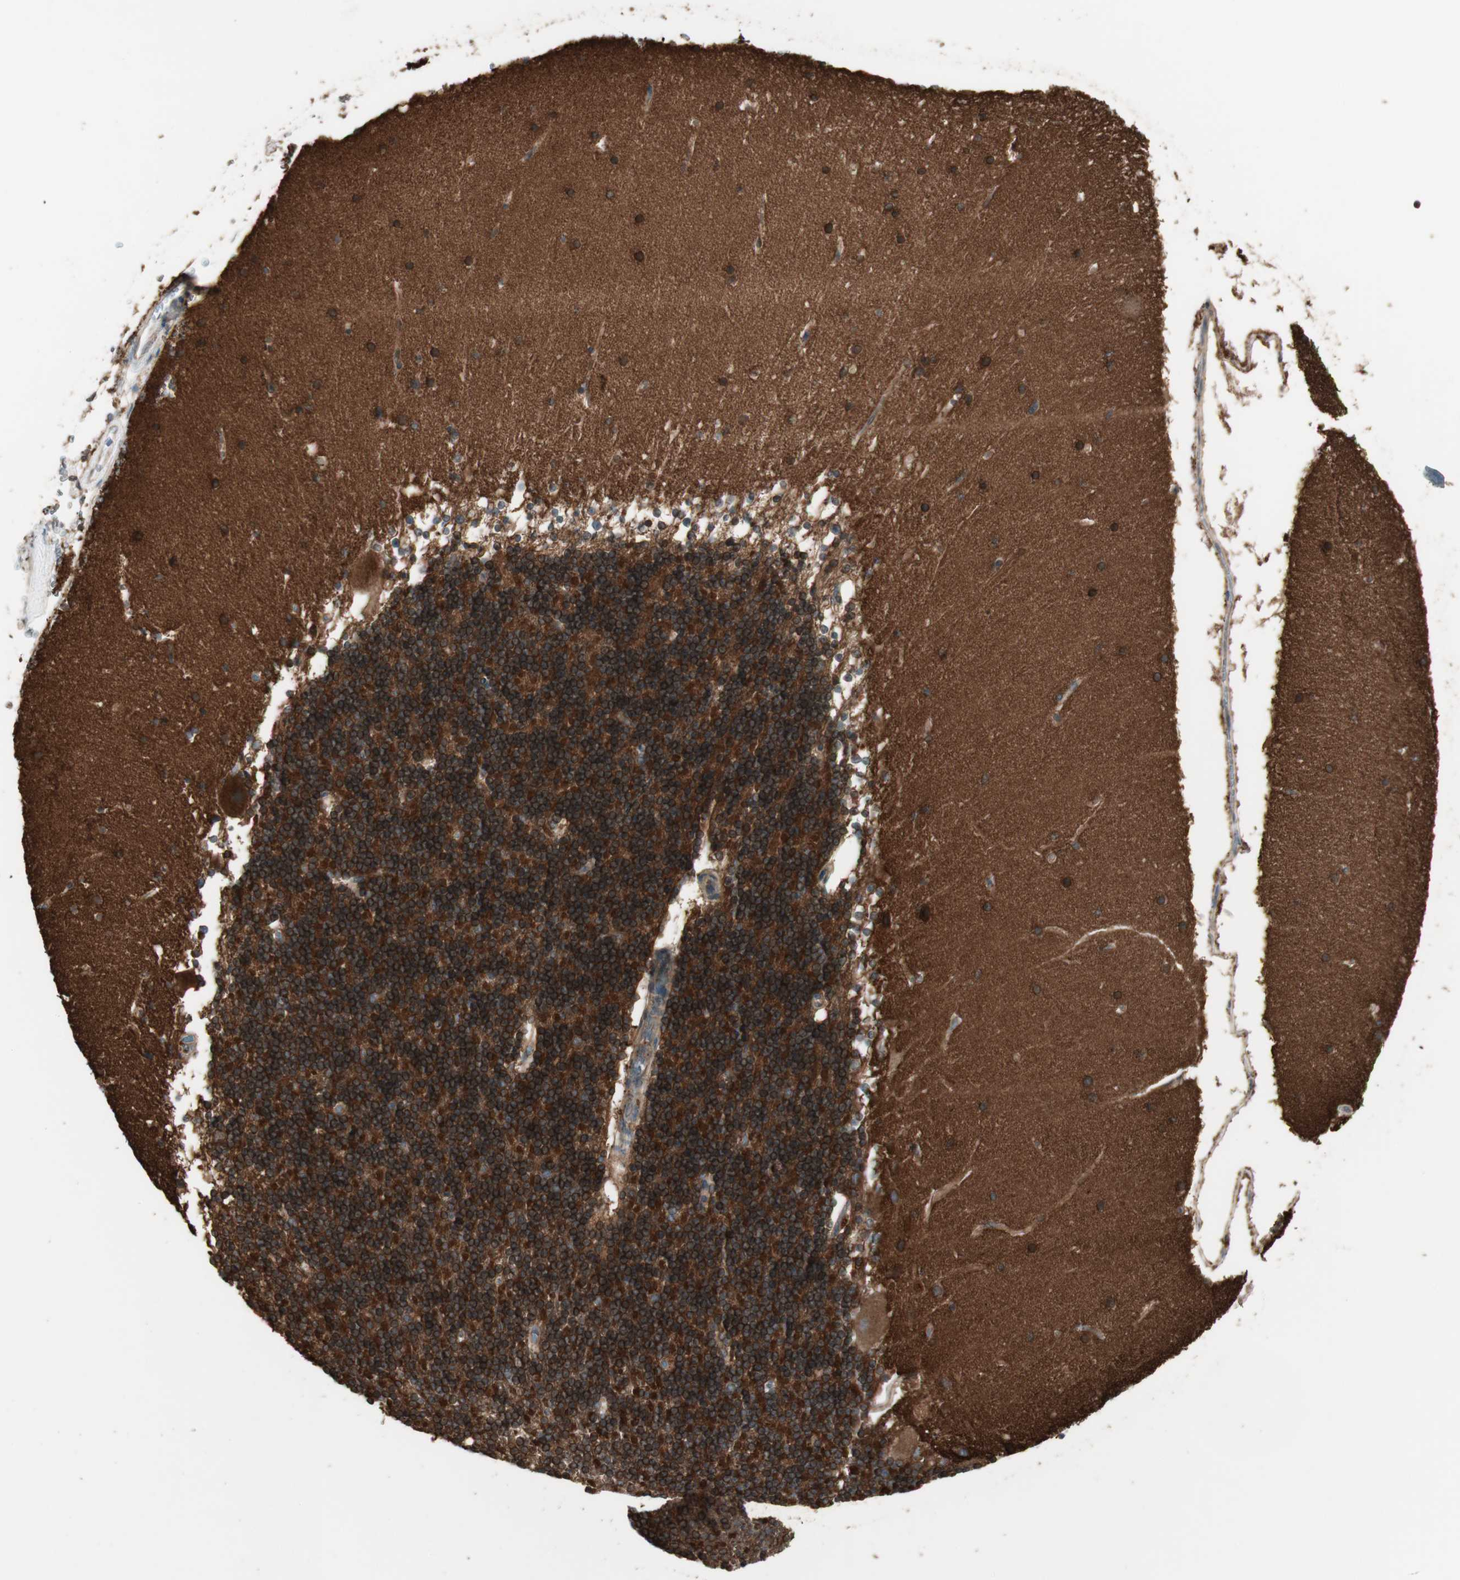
{"staining": {"intensity": "strong", "quantity": ">75%", "location": "cytoplasmic/membranous"}, "tissue": "cerebellum", "cell_type": "Cells in granular layer", "image_type": "normal", "snomed": [{"axis": "morphology", "description": "Normal tissue, NOS"}, {"axis": "topography", "description": "Cerebellum"}], "caption": "Immunohistochemistry (IHC) of benign cerebellum demonstrates high levels of strong cytoplasmic/membranous expression in about >75% of cells in granular layer.", "gene": "ATP6AP2", "patient": {"sex": "female", "age": 19}}